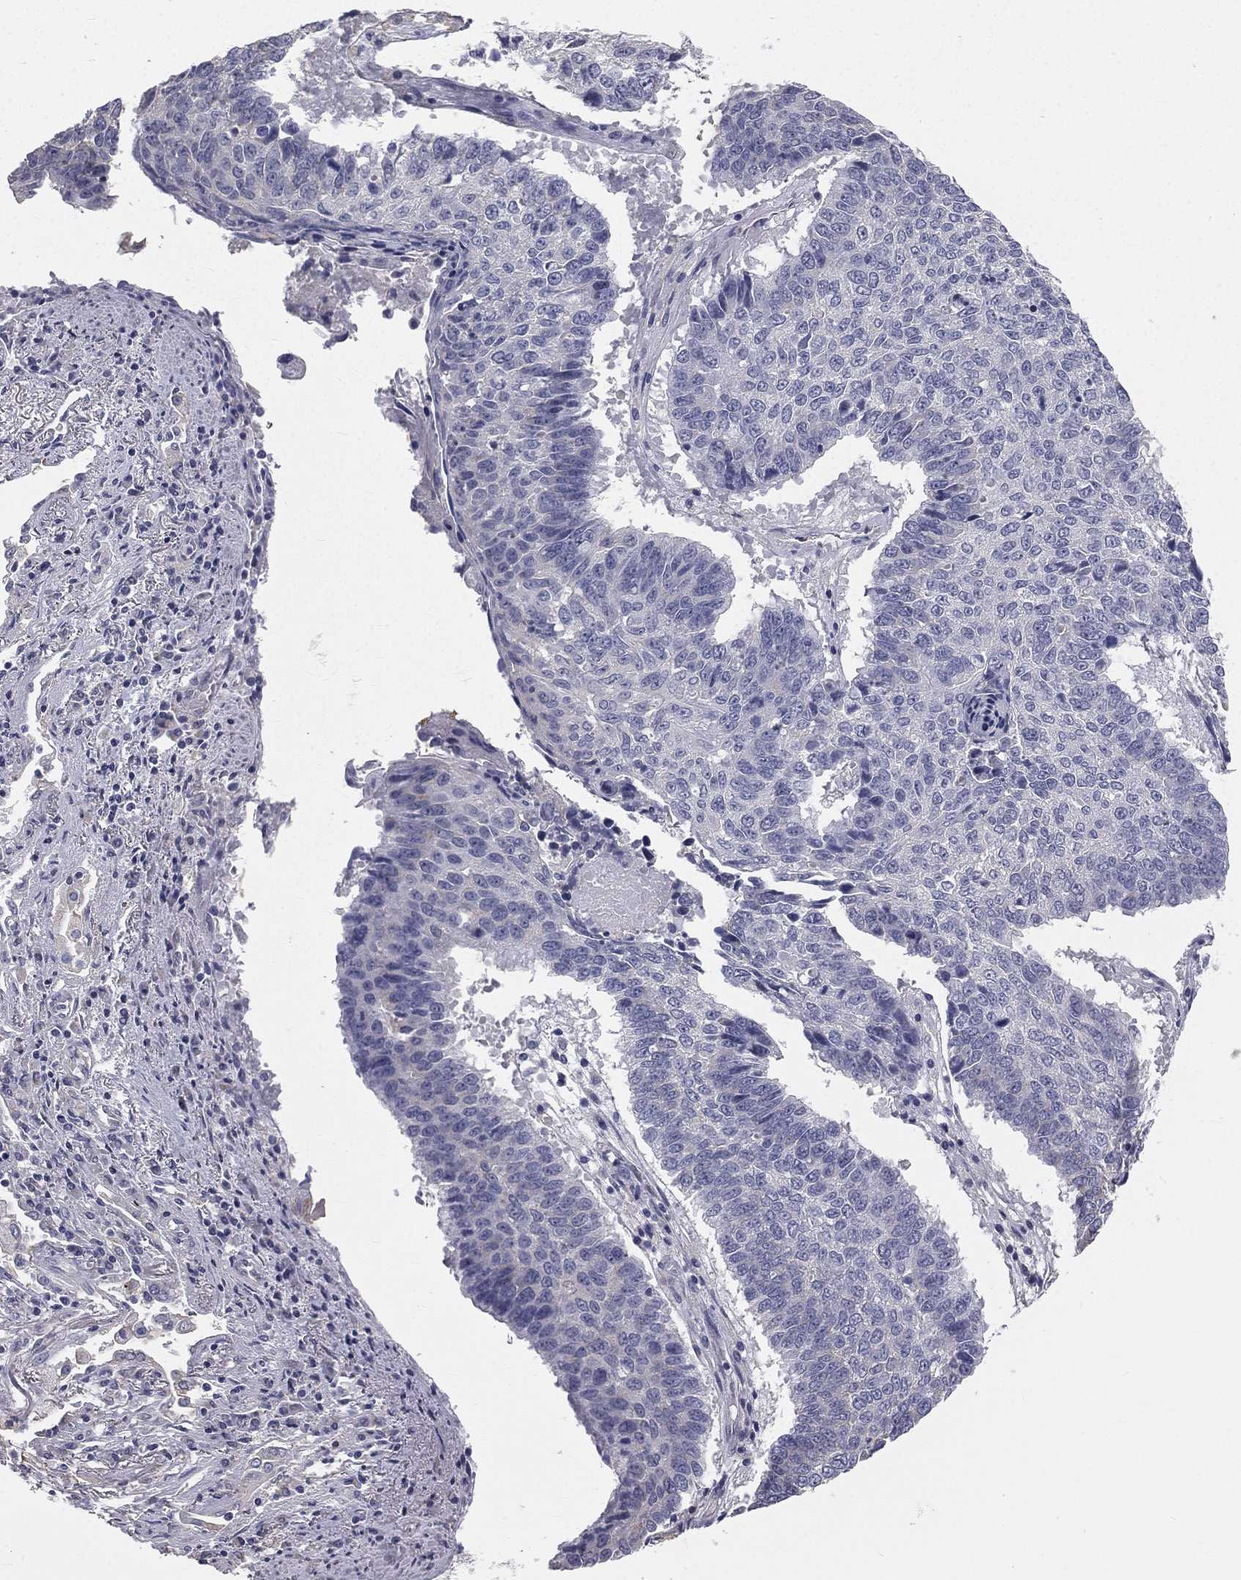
{"staining": {"intensity": "negative", "quantity": "none", "location": "none"}, "tissue": "lung cancer", "cell_type": "Tumor cells", "image_type": "cancer", "snomed": [{"axis": "morphology", "description": "Squamous cell carcinoma, NOS"}, {"axis": "topography", "description": "Lung"}], "caption": "Tumor cells are negative for brown protein staining in squamous cell carcinoma (lung).", "gene": "MUC13", "patient": {"sex": "male", "age": 73}}